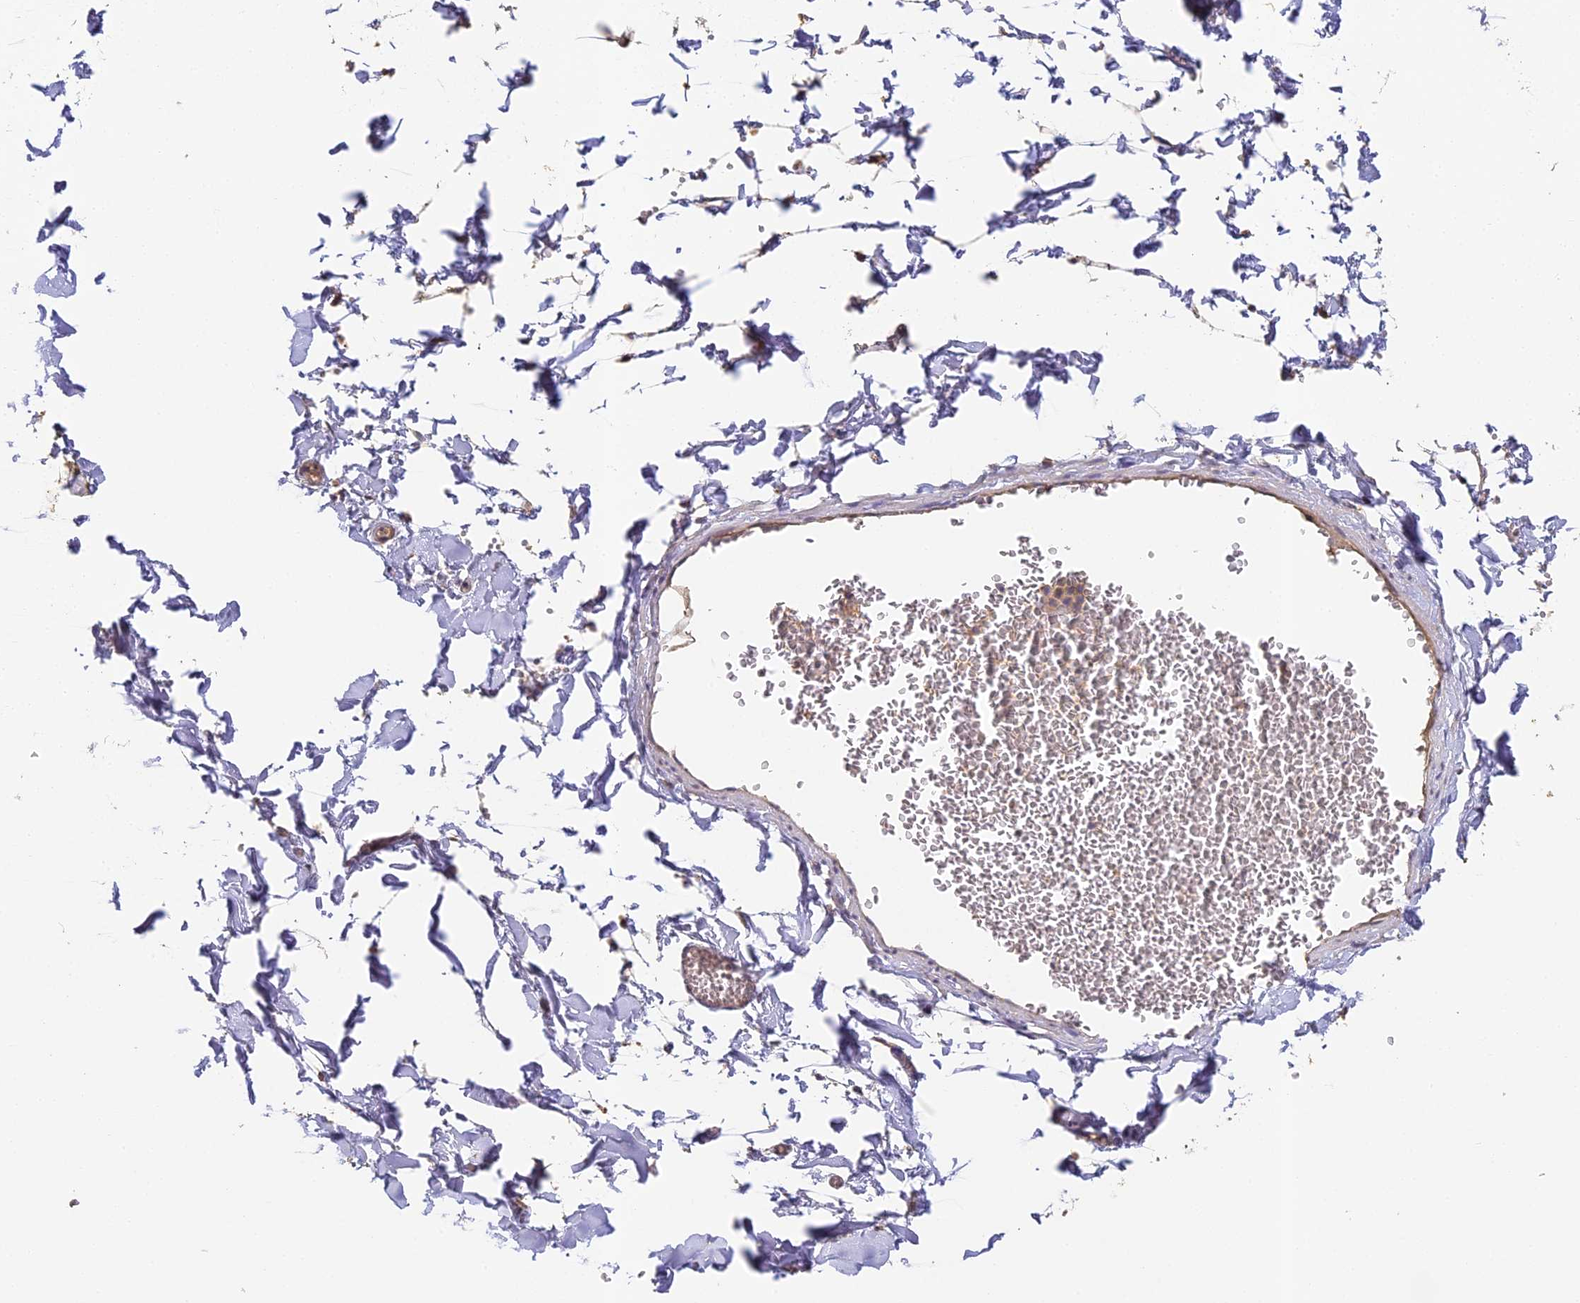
{"staining": {"intensity": "negative", "quantity": "none", "location": "none"}, "tissue": "adipose tissue", "cell_type": "Adipocytes", "image_type": "normal", "snomed": [{"axis": "morphology", "description": "Normal tissue, NOS"}, {"axis": "topography", "description": "Gallbladder"}, {"axis": "topography", "description": "Peripheral nerve tissue"}], "caption": "An IHC image of unremarkable adipose tissue is shown. There is no staining in adipocytes of adipose tissue. (Immunohistochemistry (ihc), brightfield microscopy, high magnification).", "gene": "YAE1", "patient": {"sex": "male", "age": 38}}